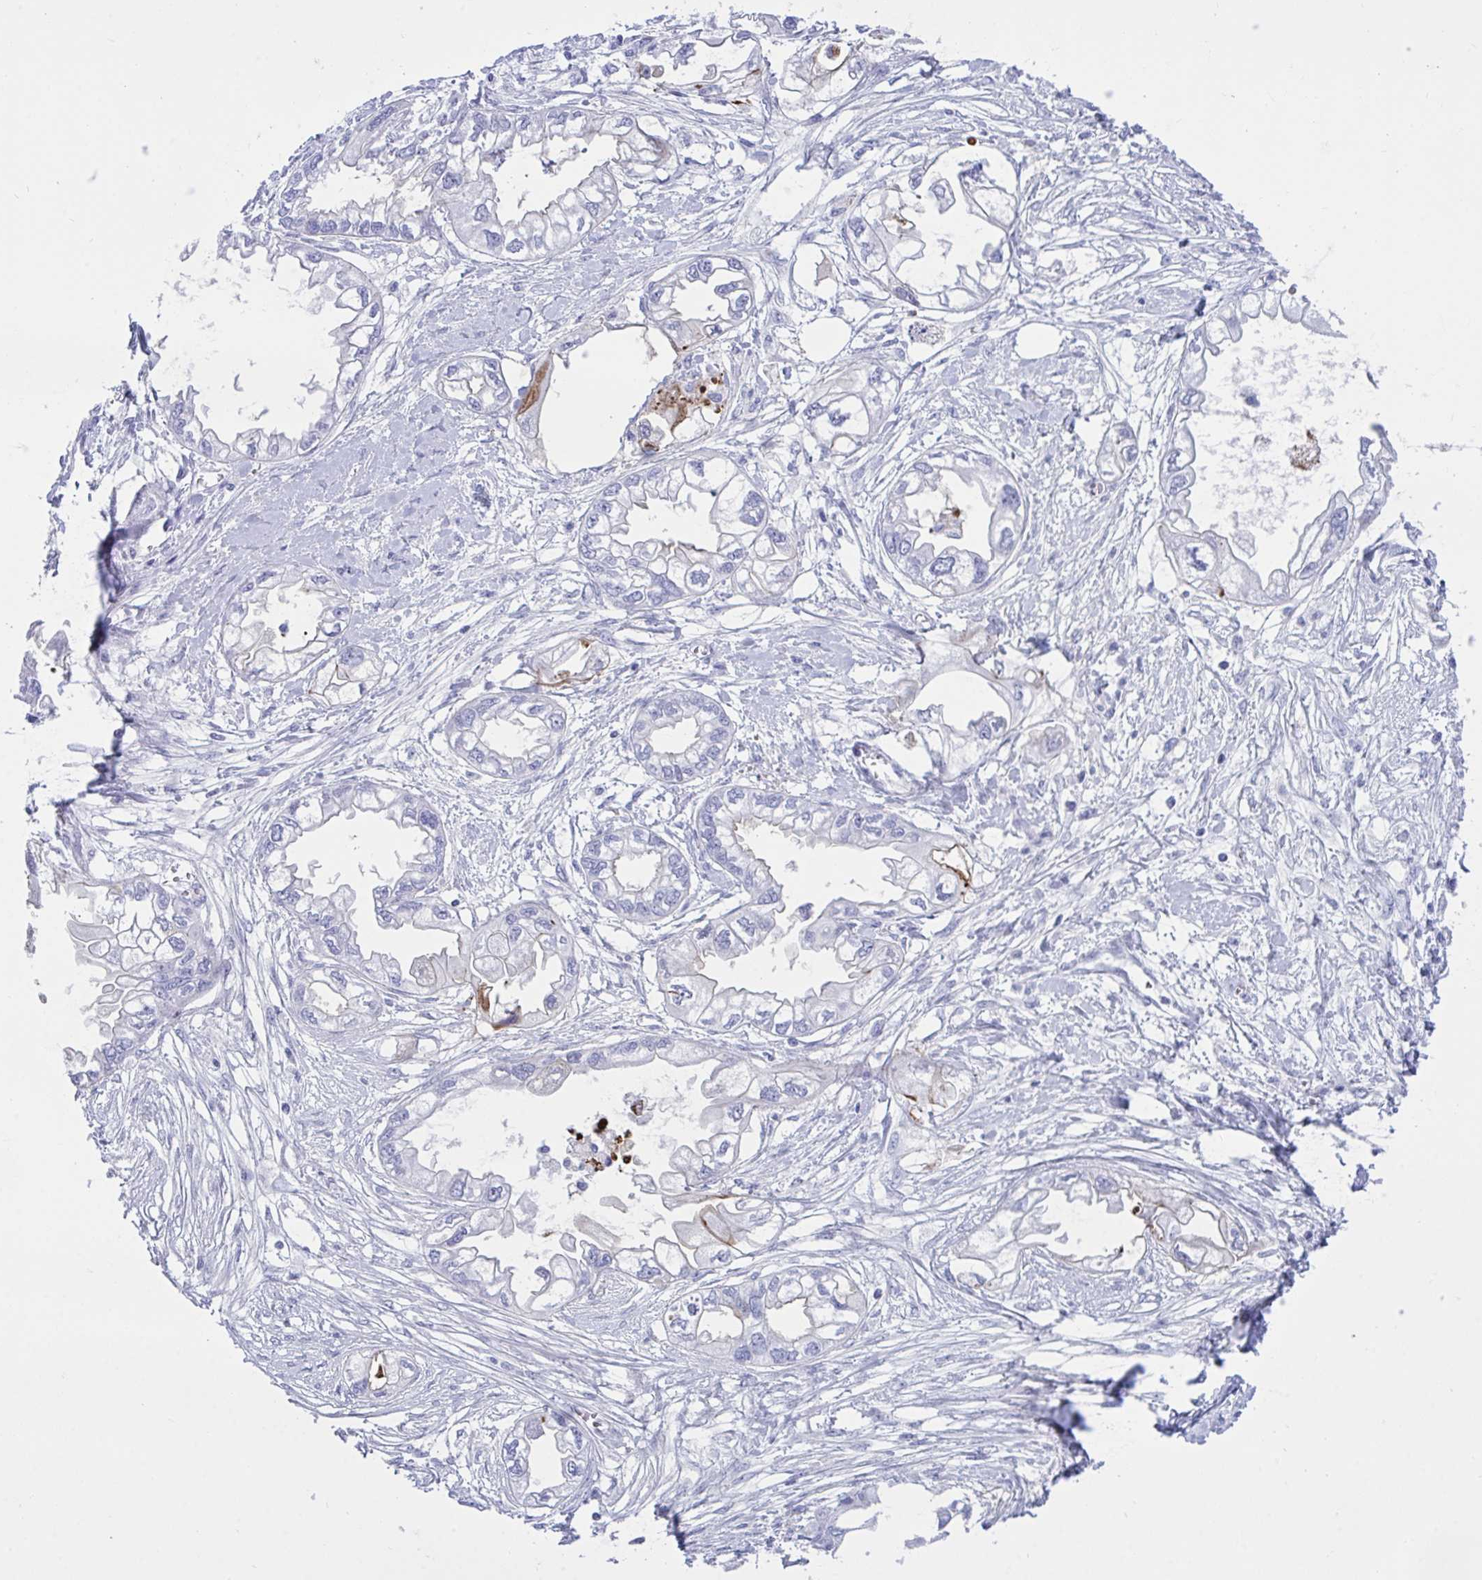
{"staining": {"intensity": "moderate", "quantity": "<25%", "location": "cytoplasmic/membranous"}, "tissue": "endometrial cancer", "cell_type": "Tumor cells", "image_type": "cancer", "snomed": [{"axis": "morphology", "description": "Adenocarcinoma, NOS"}, {"axis": "morphology", "description": "Adenocarcinoma, metastatic, NOS"}, {"axis": "topography", "description": "Adipose tissue"}, {"axis": "topography", "description": "Endometrium"}], "caption": "Immunohistochemistry of human endometrial cancer (metastatic adenocarcinoma) demonstrates low levels of moderate cytoplasmic/membranous positivity in approximately <25% of tumor cells.", "gene": "BEX5", "patient": {"sex": "female", "age": 67}}